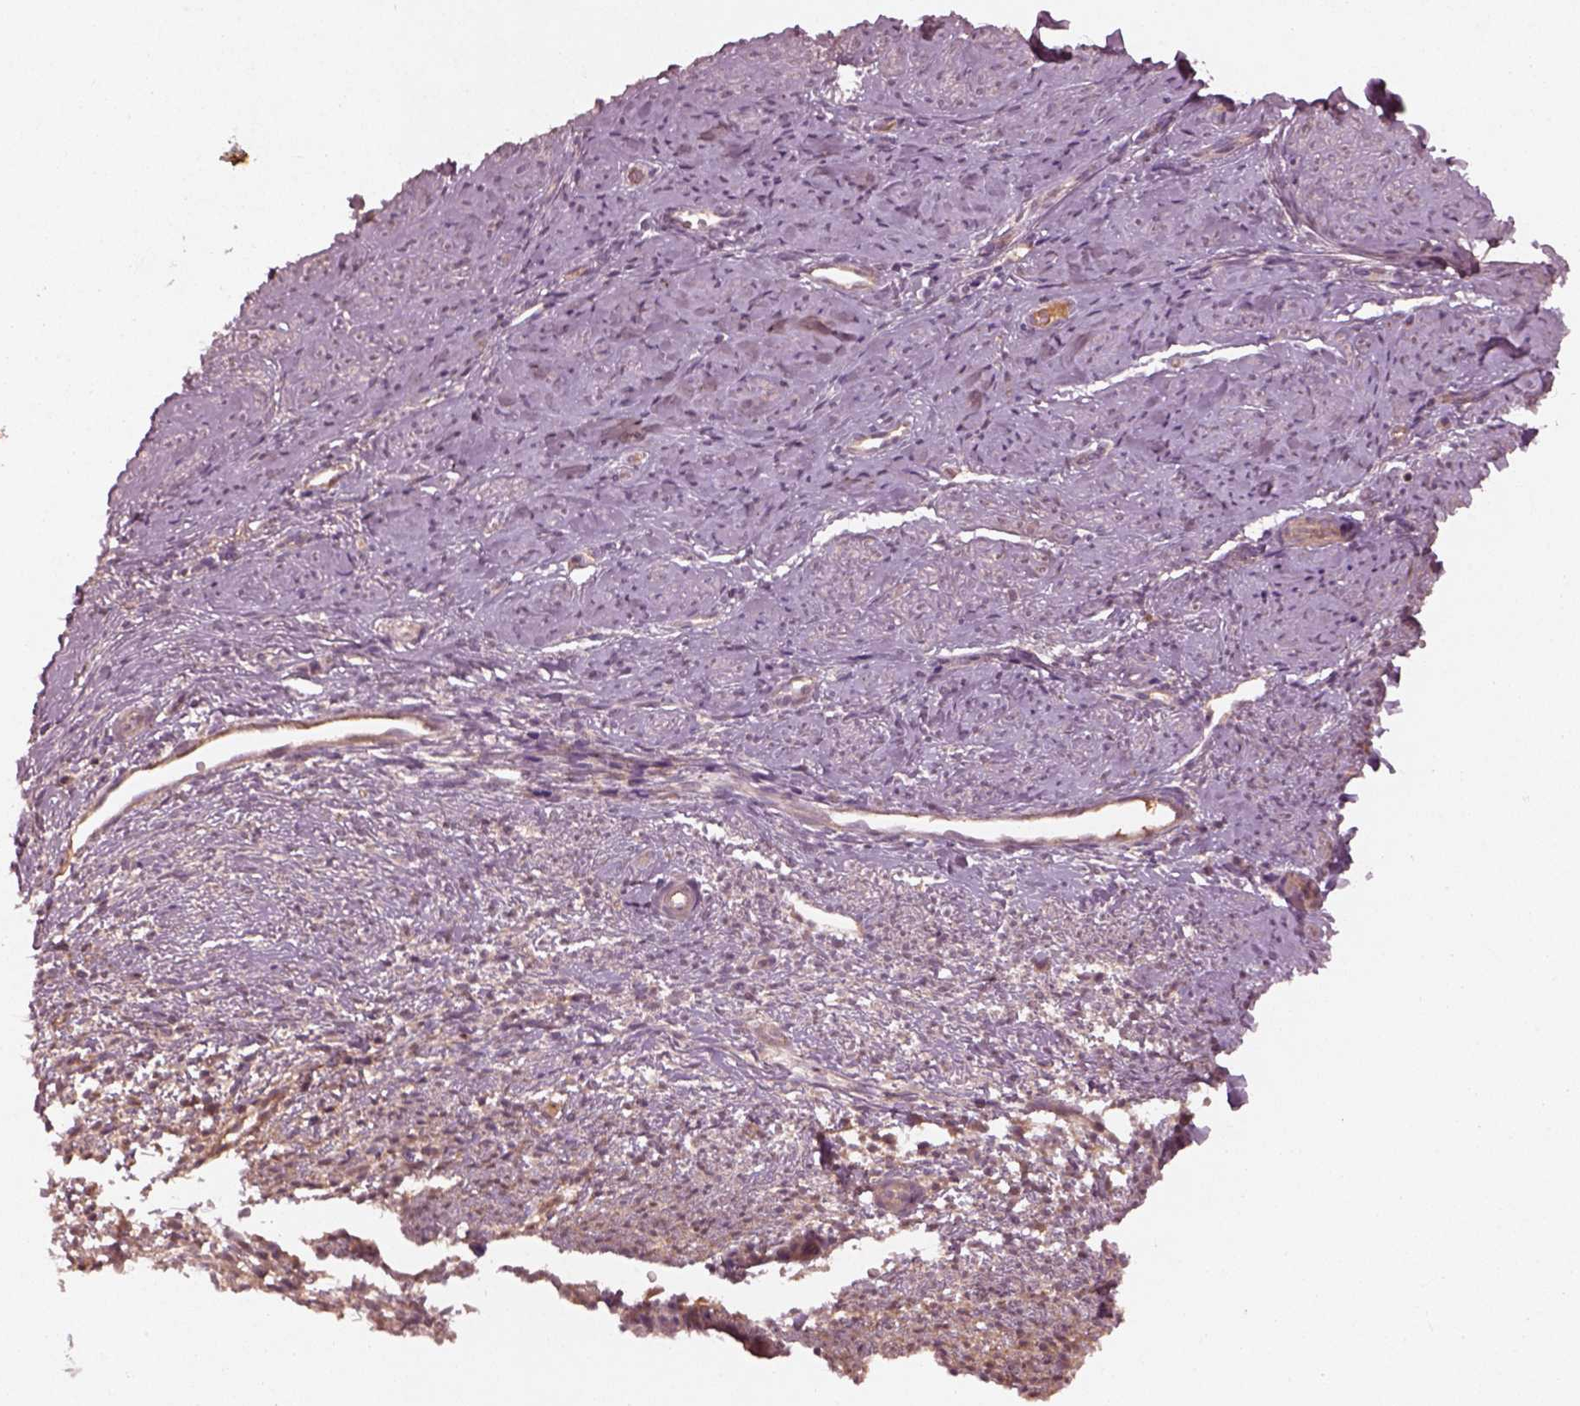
{"staining": {"intensity": "negative", "quantity": "none", "location": "none"}, "tissue": "smooth muscle", "cell_type": "Smooth muscle cells", "image_type": "normal", "snomed": [{"axis": "morphology", "description": "Normal tissue, NOS"}, {"axis": "topography", "description": "Smooth muscle"}], "caption": "A histopathology image of human smooth muscle is negative for staining in smooth muscle cells. (DAB IHC, high magnification).", "gene": "FAM234A", "patient": {"sex": "female", "age": 48}}